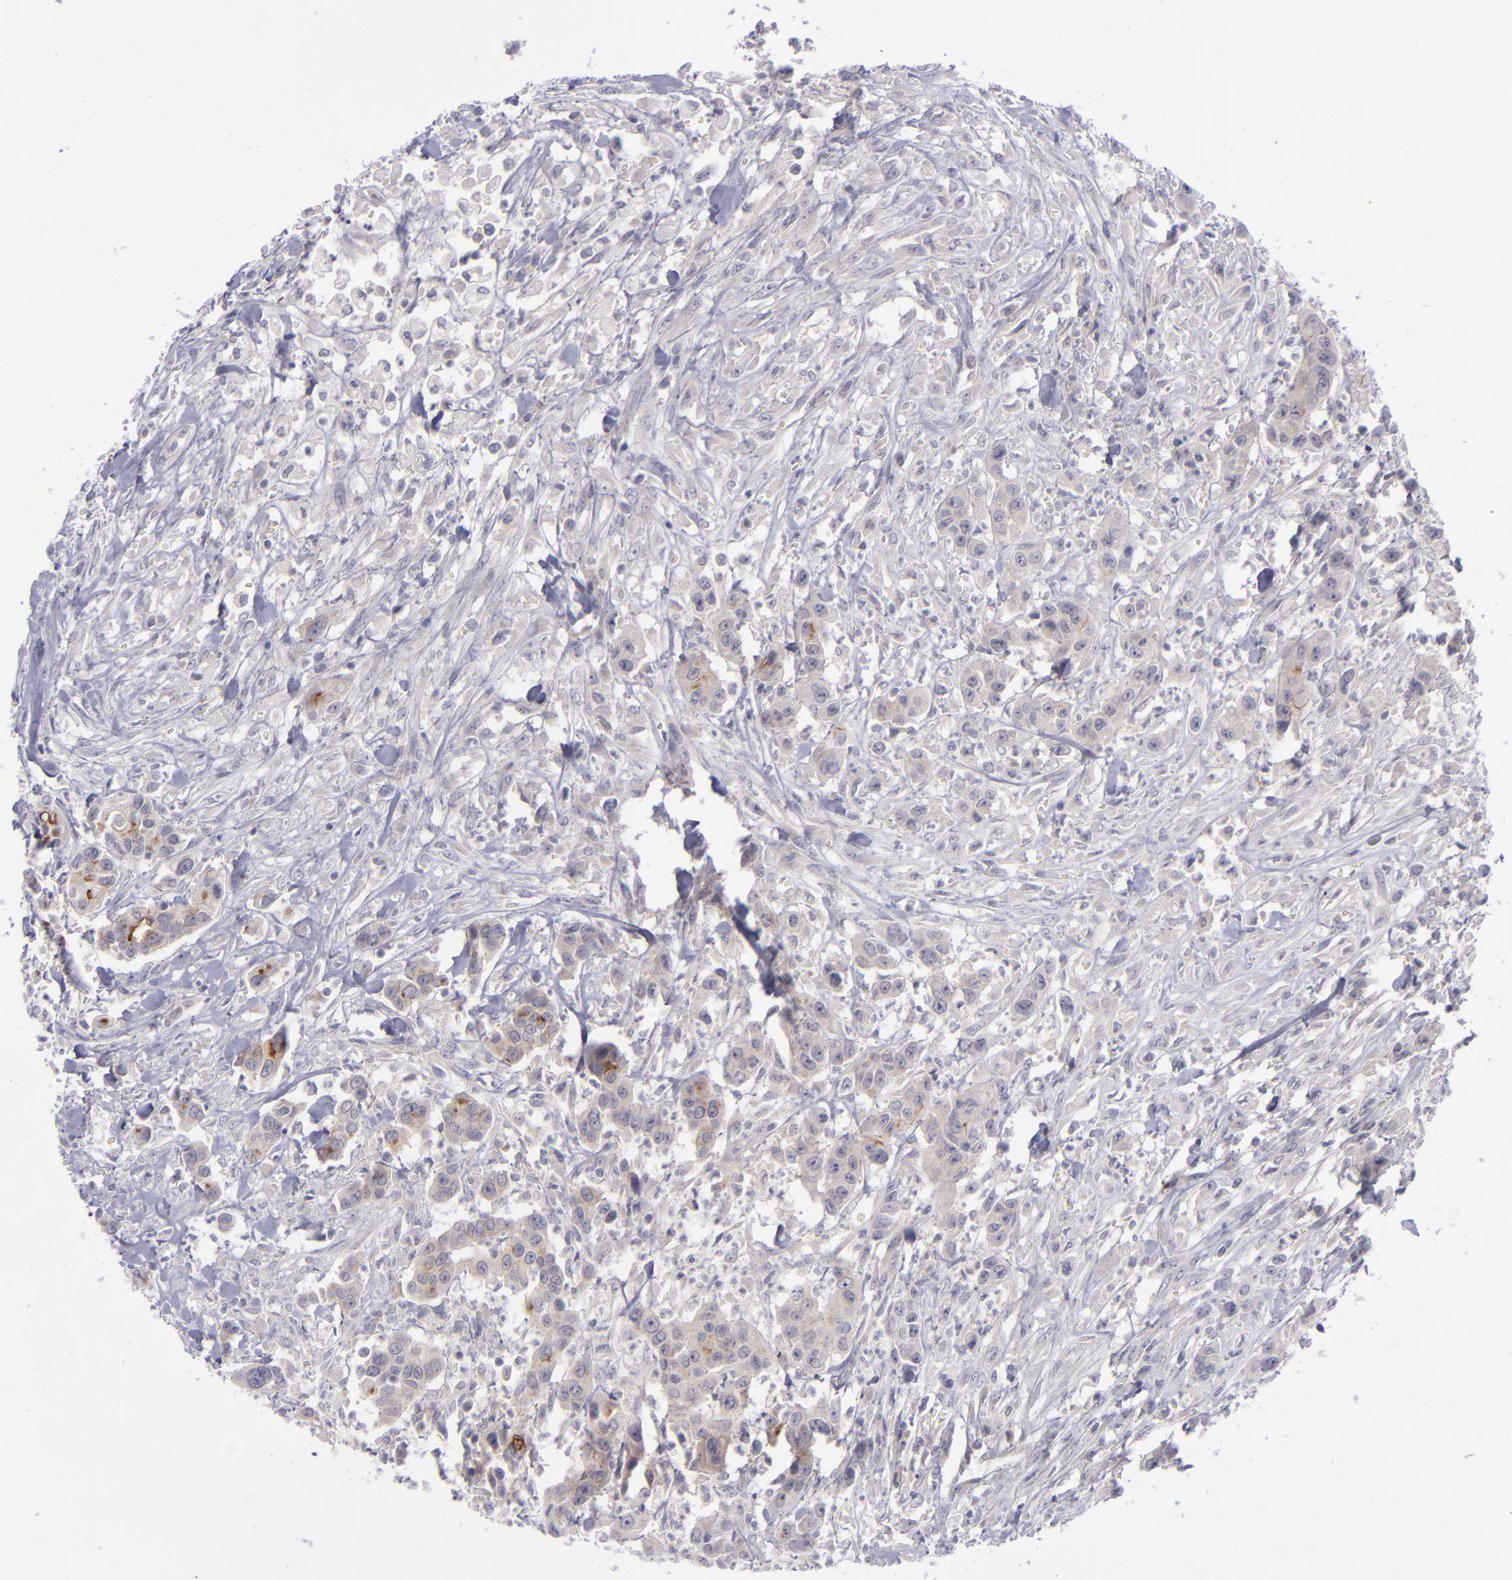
{"staining": {"intensity": "weak", "quantity": "<25%", "location": "cytoplasmic/membranous"}, "tissue": "urothelial cancer", "cell_type": "Tumor cells", "image_type": "cancer", "snomed": [{"axis": "morphology", "description": "Urothelial carcinoma, High grade"}, {"axis": "topography", "description": "Urinary bladder"}], "caption": "An image of human urothelial cancer is negative for staining in tumor cells.", "gene": "EVPL", "patient": {"sex": "male", "age": 86}}